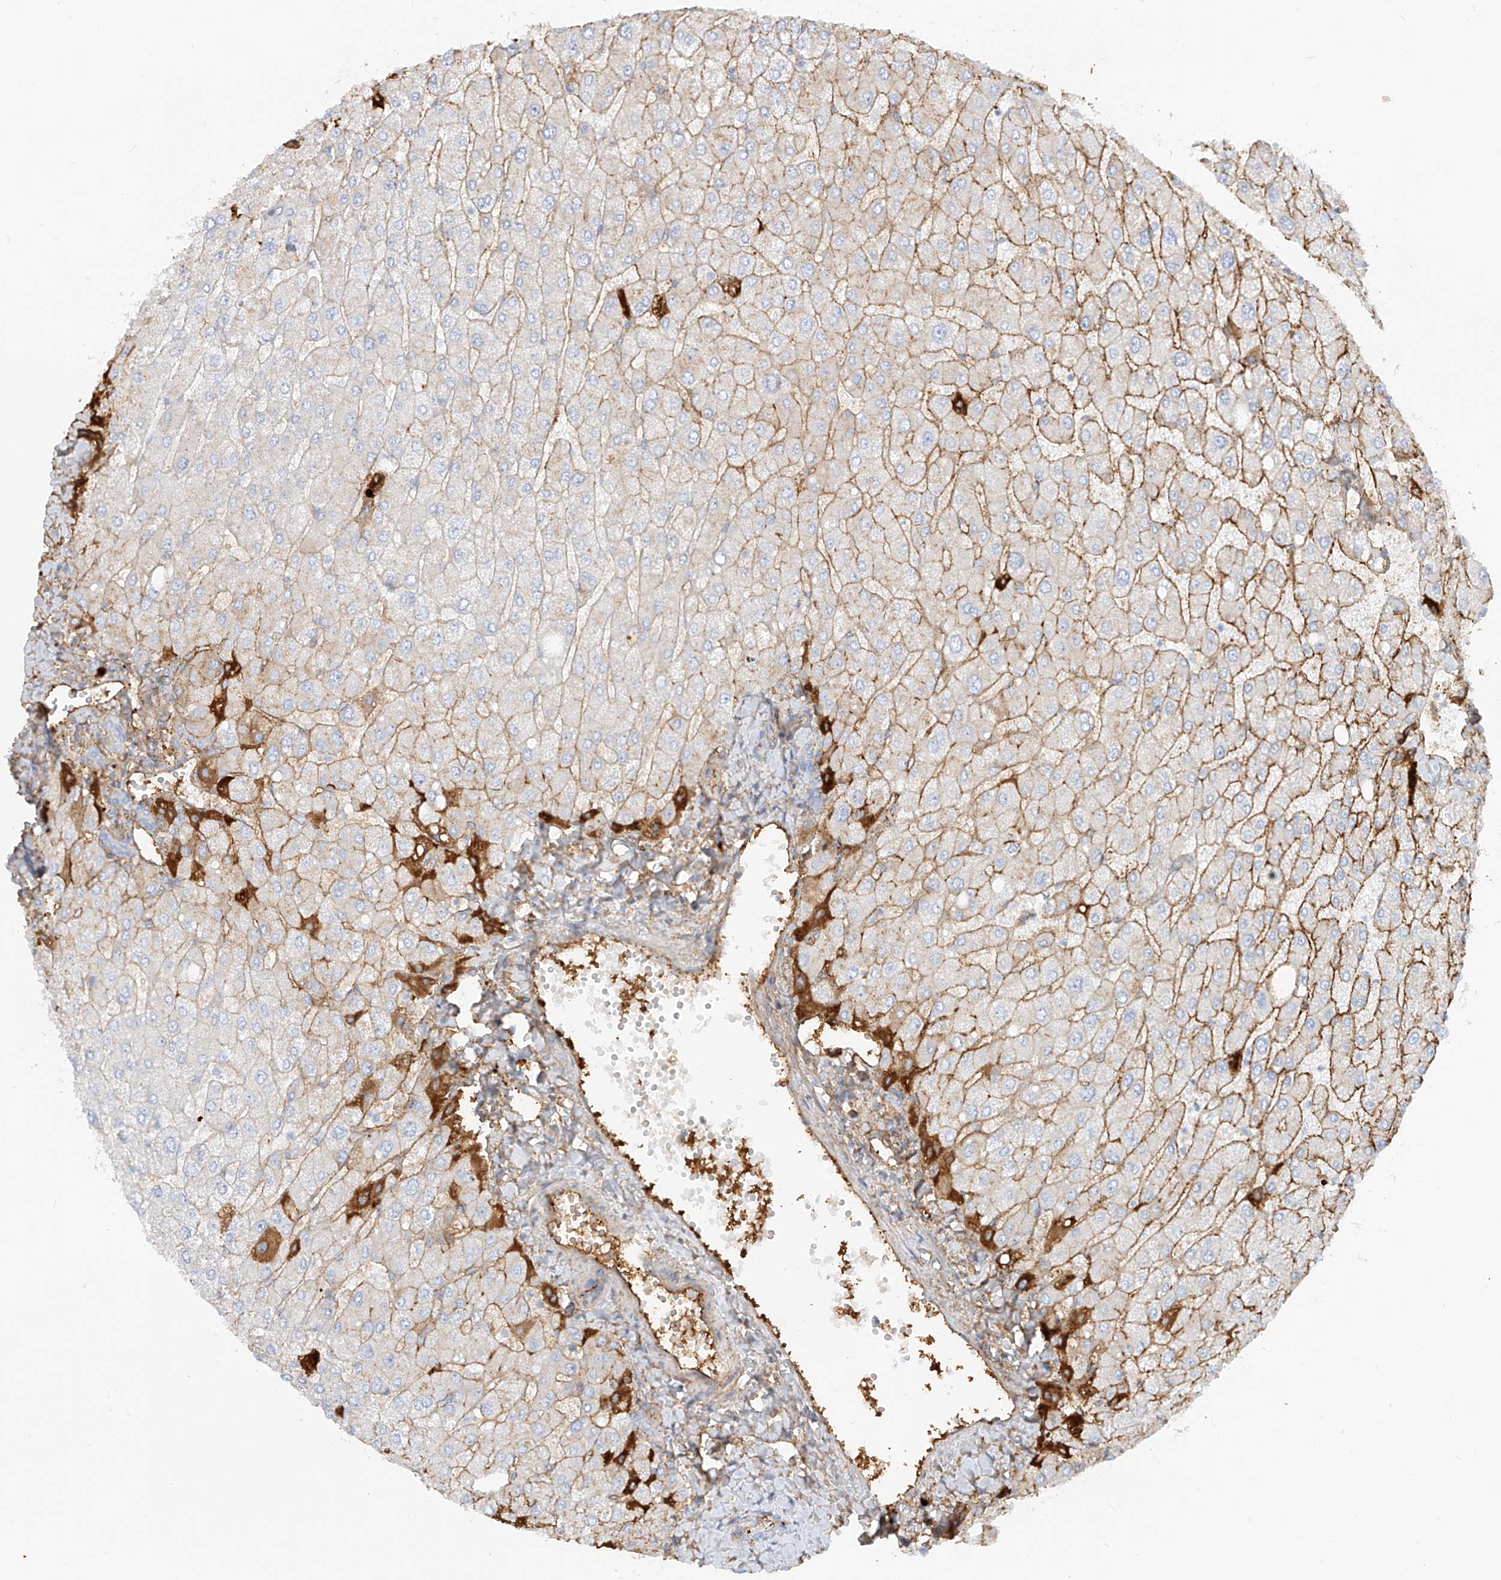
{"staining": {"intensity": "negative", "quantity": "none", "location": "none"}, "tissue": "liver", "cell_type": "Cholangiocytes", "image_type": "normal", "snomed": [{"axis": "morphology", "description": "Normal tissue, NOS"}, {"axis": "topography", "description": "Liver"}], "caption": "Immunohistochemistry of unremarkable liver reveals no staining in cholangiocytes.", "gene": "OCSTAMP", "patient": {"sex": "male", "age": 55}}